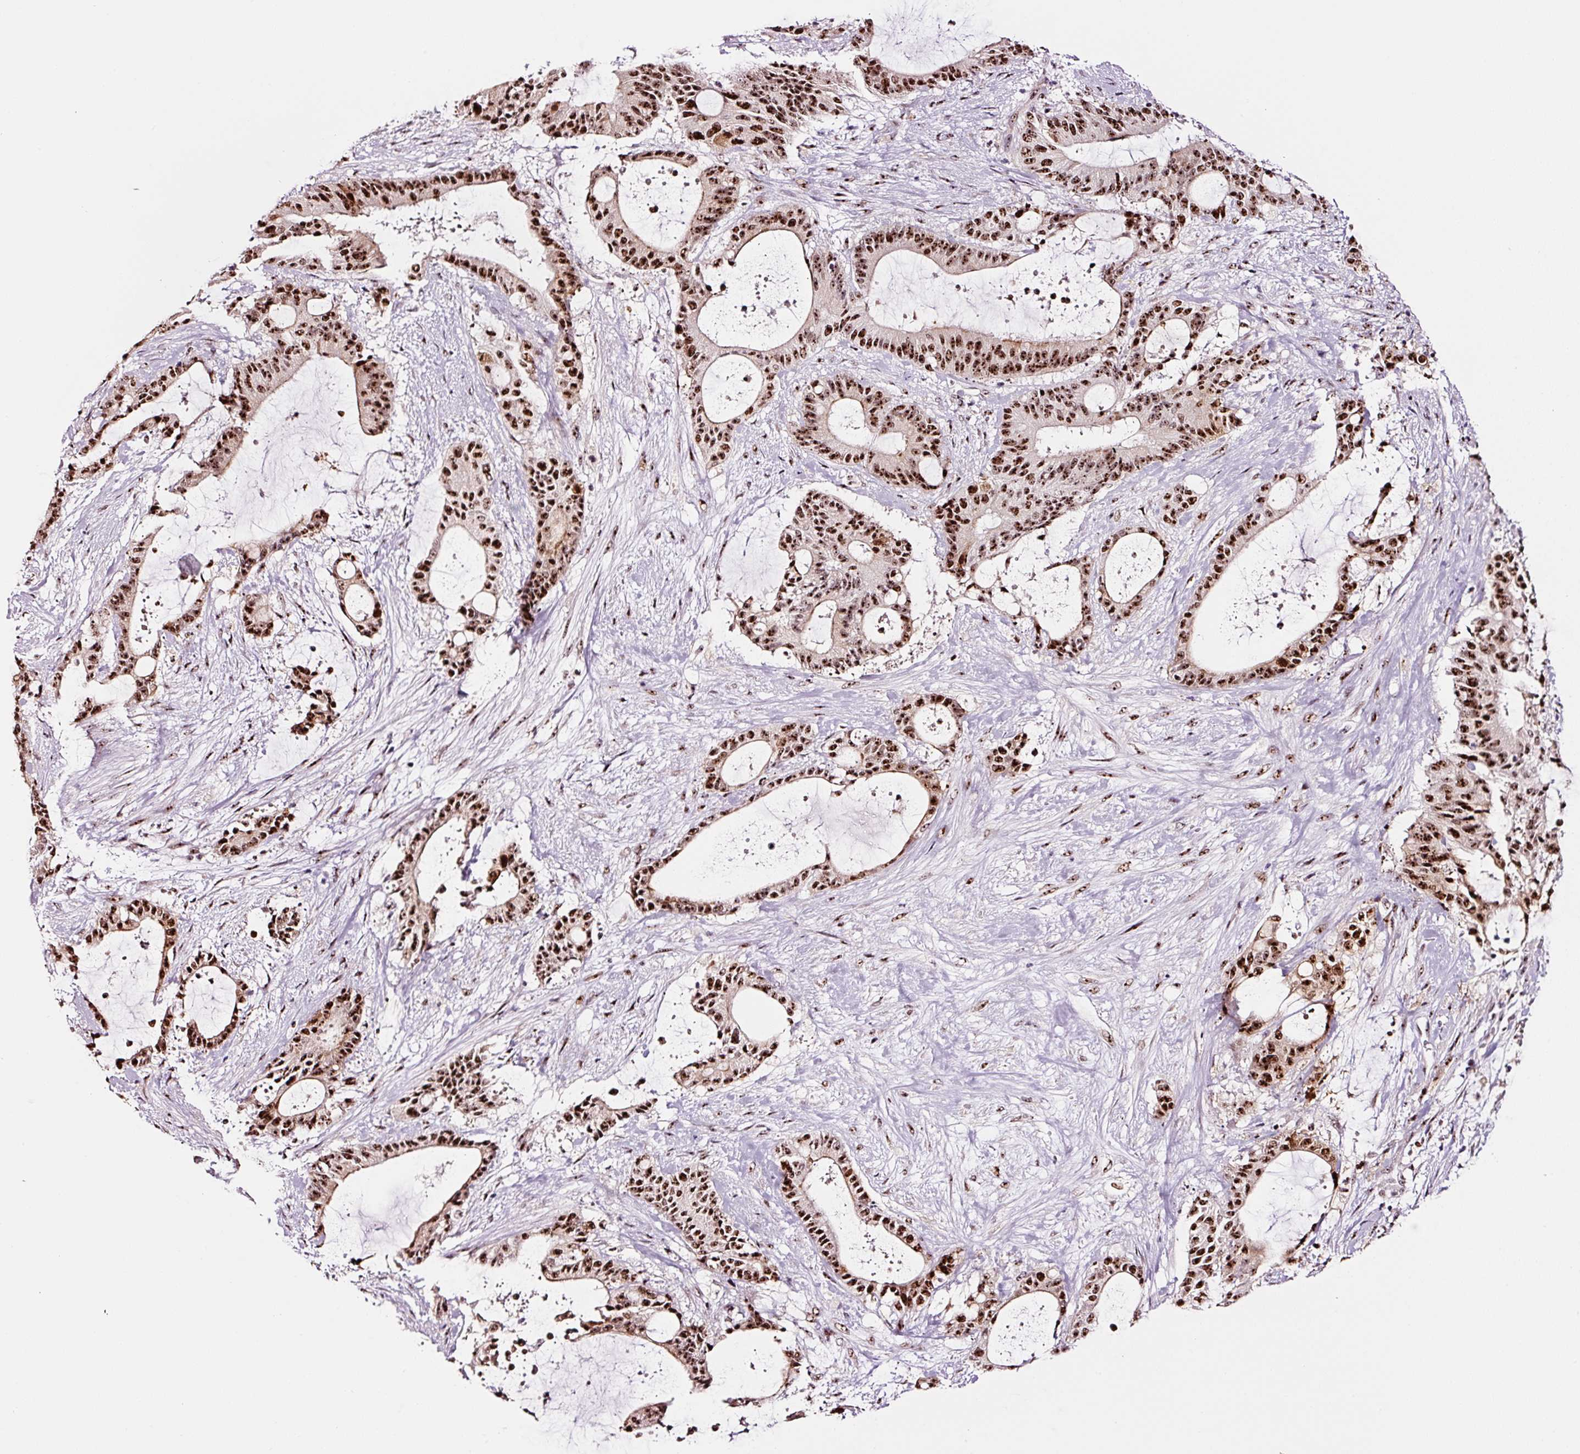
{"staining": {"intensity": "strong", "quantity": ">75%", "location": "nuclear"}, "tissue": "liver cancer", "cell_type": "Tumor cells", "image_type": "cancer", "snomed": [{"axis": "morphology", "description": "Normal tissue, NOS"}, {"axis": "morphology", "description": "Cholangiocarcinoma"}, {"axis": "topography", "description": "Liver"}, {"axis": "topography", "description": "Peripheral nerve tissue"}], "caption": "Brown immunohistochemical staining in liver cholangiocarcinoma reveals strong nuclear staining in about >75% of tumor cells. The staining was performed using DAB, with brown indicating positive protein expression. Nuclei are stained blue with hematoxylin.", "gene": "GNL3", "patient": {"sex": "female", "age": 73}}